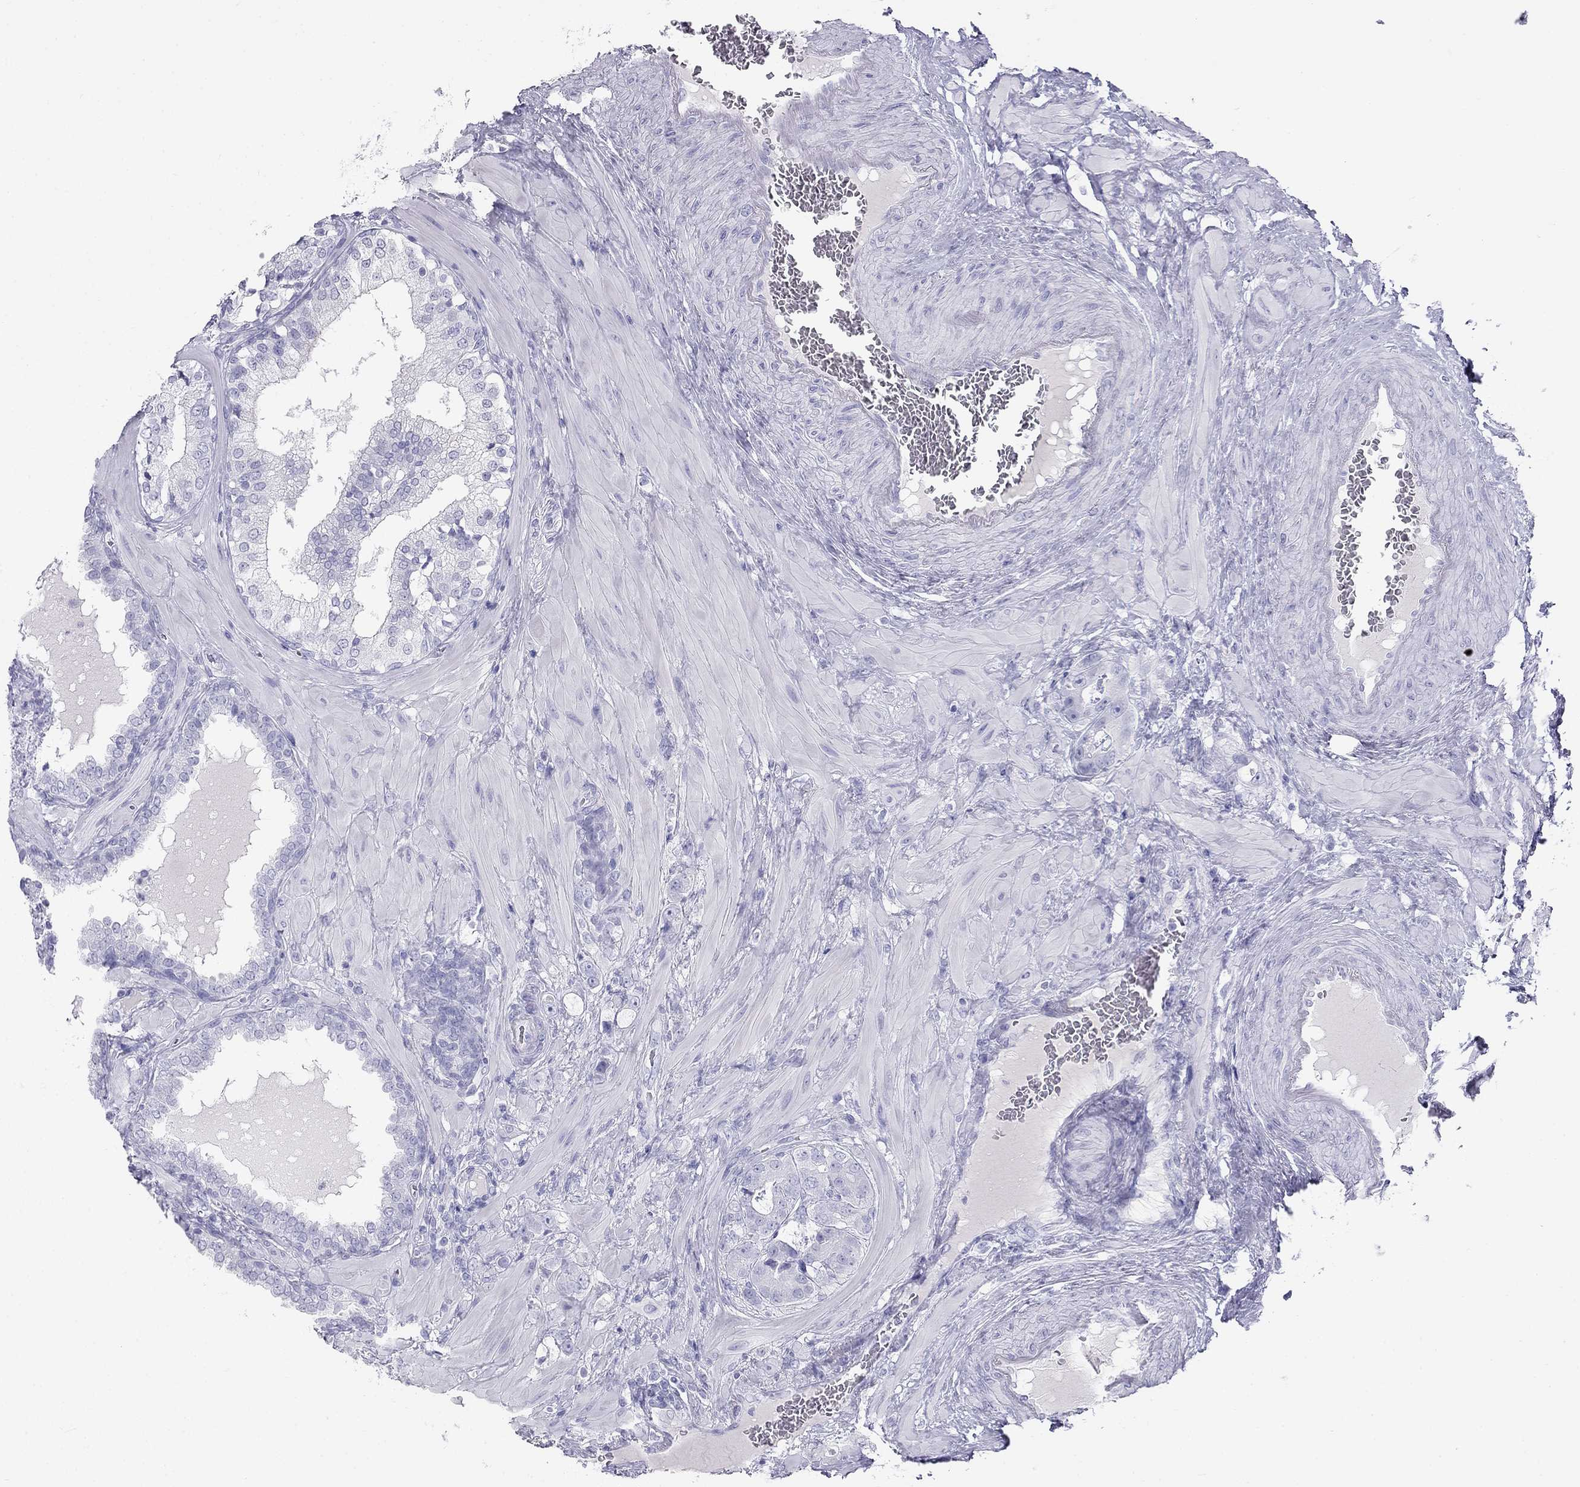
{"staining": {"intensity": "negative", "quantity": "none", "location": "none"}, "tissue": "prostate cancer", "cell_type": "Tumor cells", "image_type": "cancer", "snomed": [{"axis": "morphology", "description": "Adenocarcinoma, NOS"}, {"axis": "topography", "description": "Prostate"}], "caption": "Photomicrograph shows no significant protein expression in tumor cells of prostate cancer (adenocarcinoma).", "gene": "KLRG1", "patient": {"sex": "male", "age": 57}}